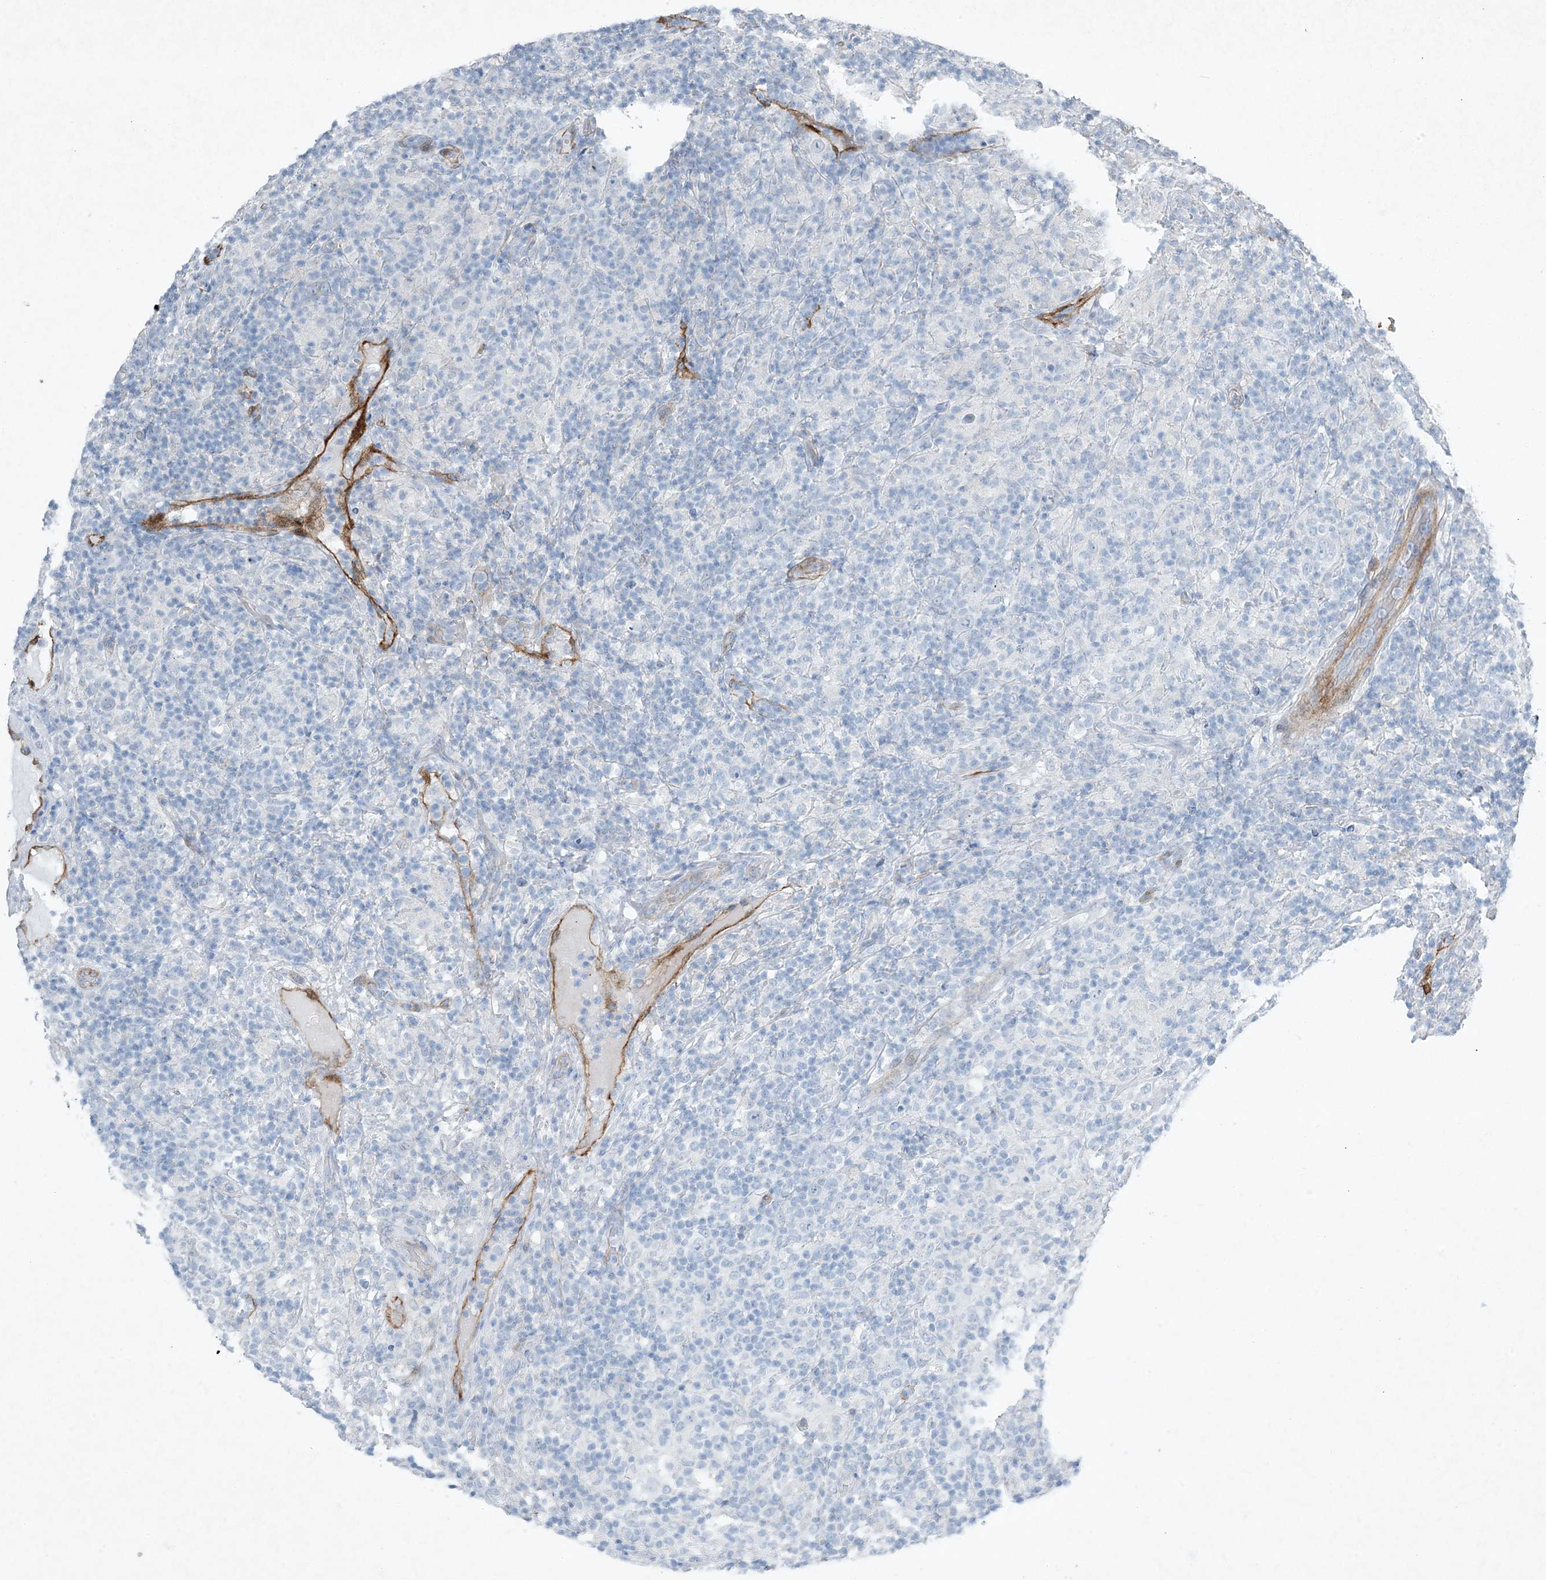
{"staining": {"intensity": "negative", "quantity": "none", "location": "none"}, "tissue": "lymphoma", "cell_type": "Tumor cells", "image_type": "cancer", "snomed": [{"axis": "morphology", "description": "Hodgkin's disease, NOS"}, {"axis": "topography", "description": "Lymph node"}], "caption": "There is no significant positivity in tumor cells of lymphoma.", "gene": "PGM5", "patient": {"sex": "male", "age": 70}}